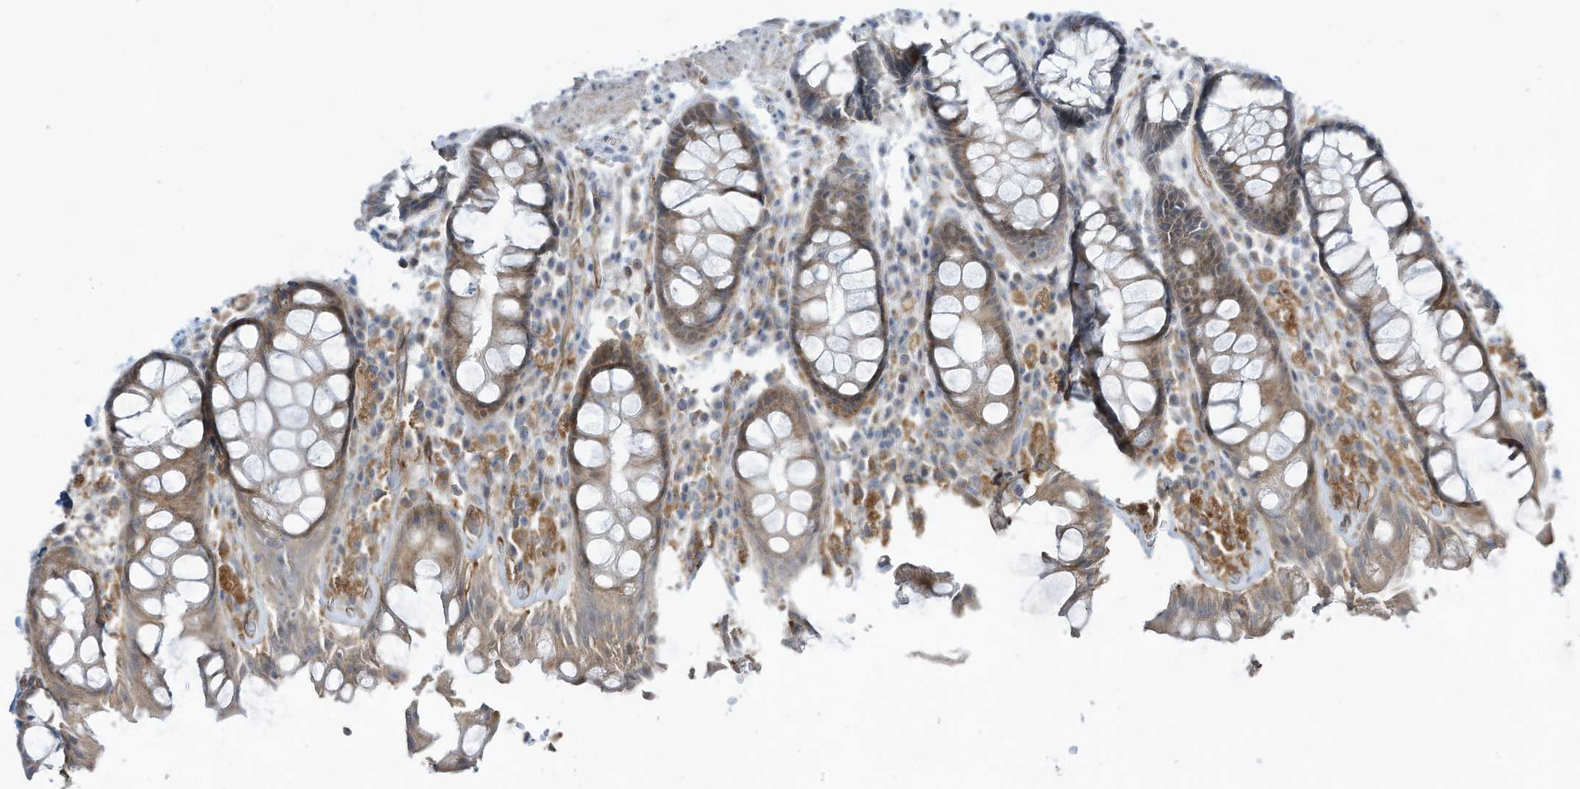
{"staining": {"intensity": "weak", "quantity": ">75%", "location": "cytoplasmic/membranous"}, "tissue": "rectum", "cell_type": "Glandular cells", "image_type": "normal", "snomed": [{"axis": "morphology", "description": "Normal tissue, NOS"}, {"axis": "topography", "description": "Rectum"}], "caption": "Immunohistochemistry (IHC) histopathology image of unremarkable rectum stained for a protein (brown), which demonstrates low levels of weak cytoplasmic/membranous positivity in approximately >75% of glandular cells.", "gene": "DZIP3", "patient": {"sex": "male", "age": 64}}